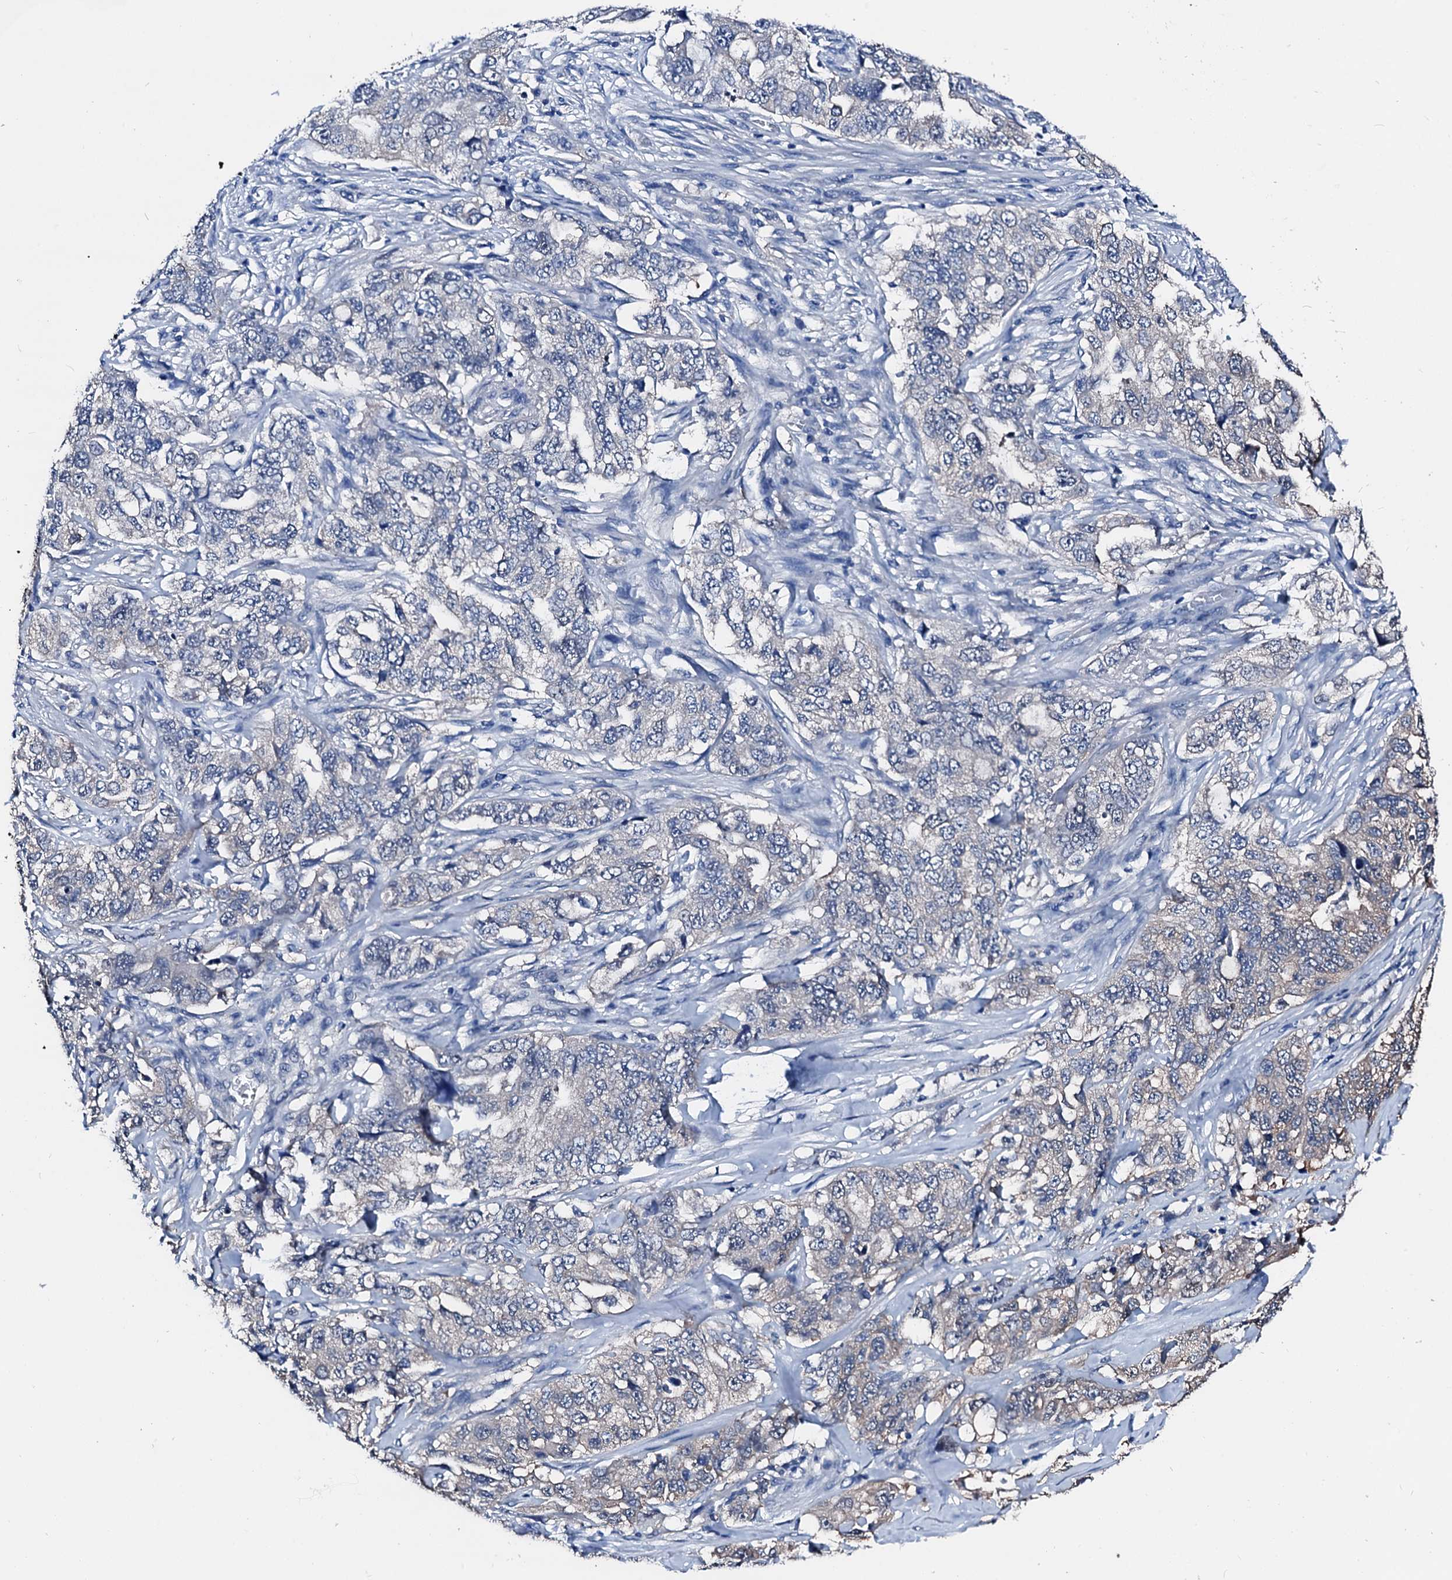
{"staining": {"intensity": "weak", "quantity": "<25%", "location": "cytoplasmic/membranous"}, "tissue": "lung cancer", "cell_type": "Tumor cells", "image_type": "cancer", "snomed": [{"axis": "morphology", "description": "Adenocarcinoma, NOS"}, {"axis": "topography", "description": "Lung"}], "caption": "Tumor cells show no significant positivity in lung adenocarcinoma.", "gene": "CSN2", "patient": {"sex": "female", "age": 51}}